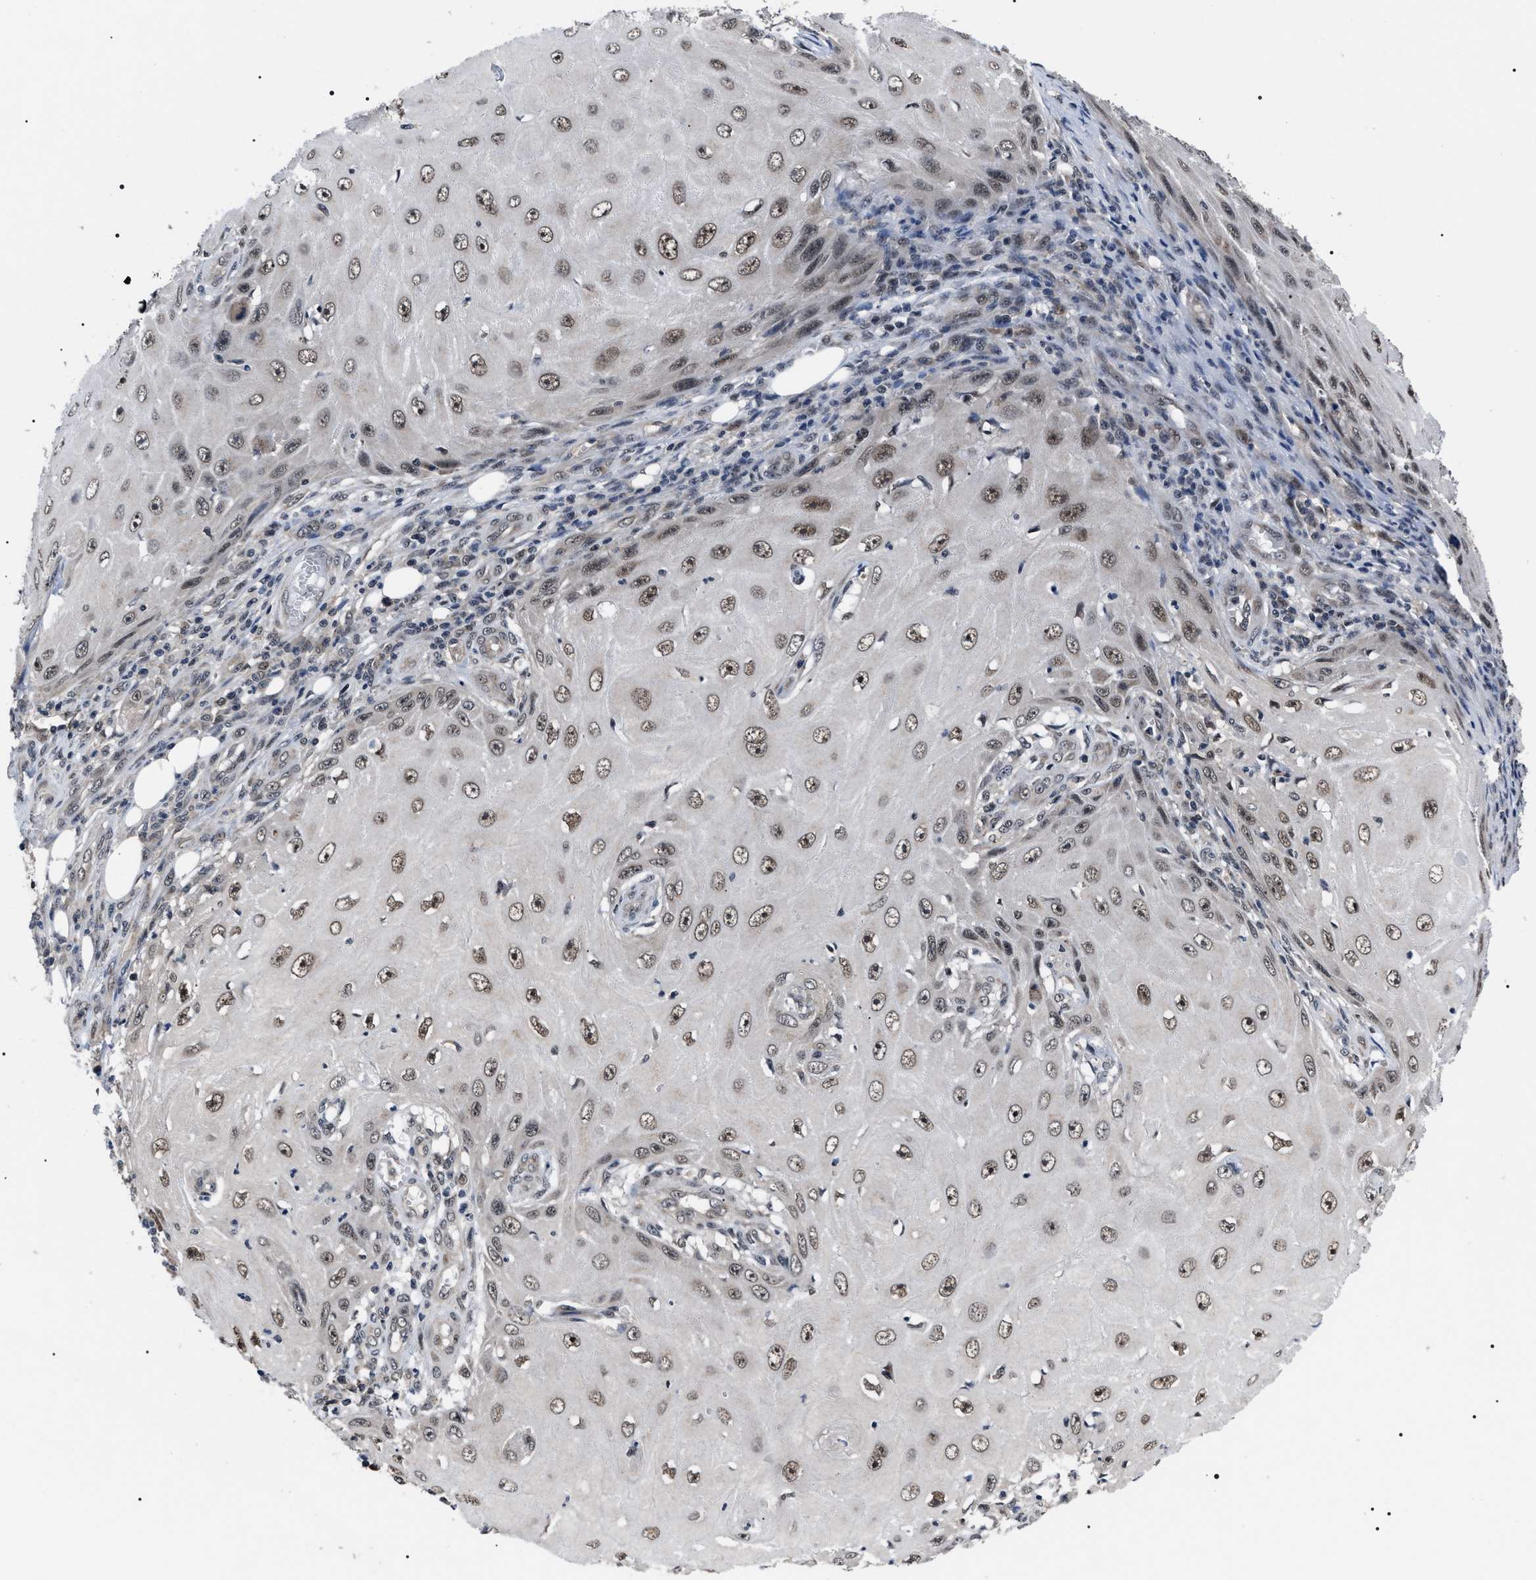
{"staining": {"intensity": "weak", "quantity": ">75%", "location": "nuclear"}, "tissue": "skin cancer", "cell_type": "Tumor cells", "image_type": "cancer", "snomed": [{"axis": "morphology", "description": "Squamous cell carcinoma, NOS"}, {"axis": "topography", "description": "Skin"}], "caption": "Skin squamous cell carcinoma stained for a protein shows weak nuclear positivity in tumor cells. The protein is shown in brown color, while the nuclei are stained blue.", "gene": "CSNK2A1", "patient": {"sex": "female", "age": 73}}